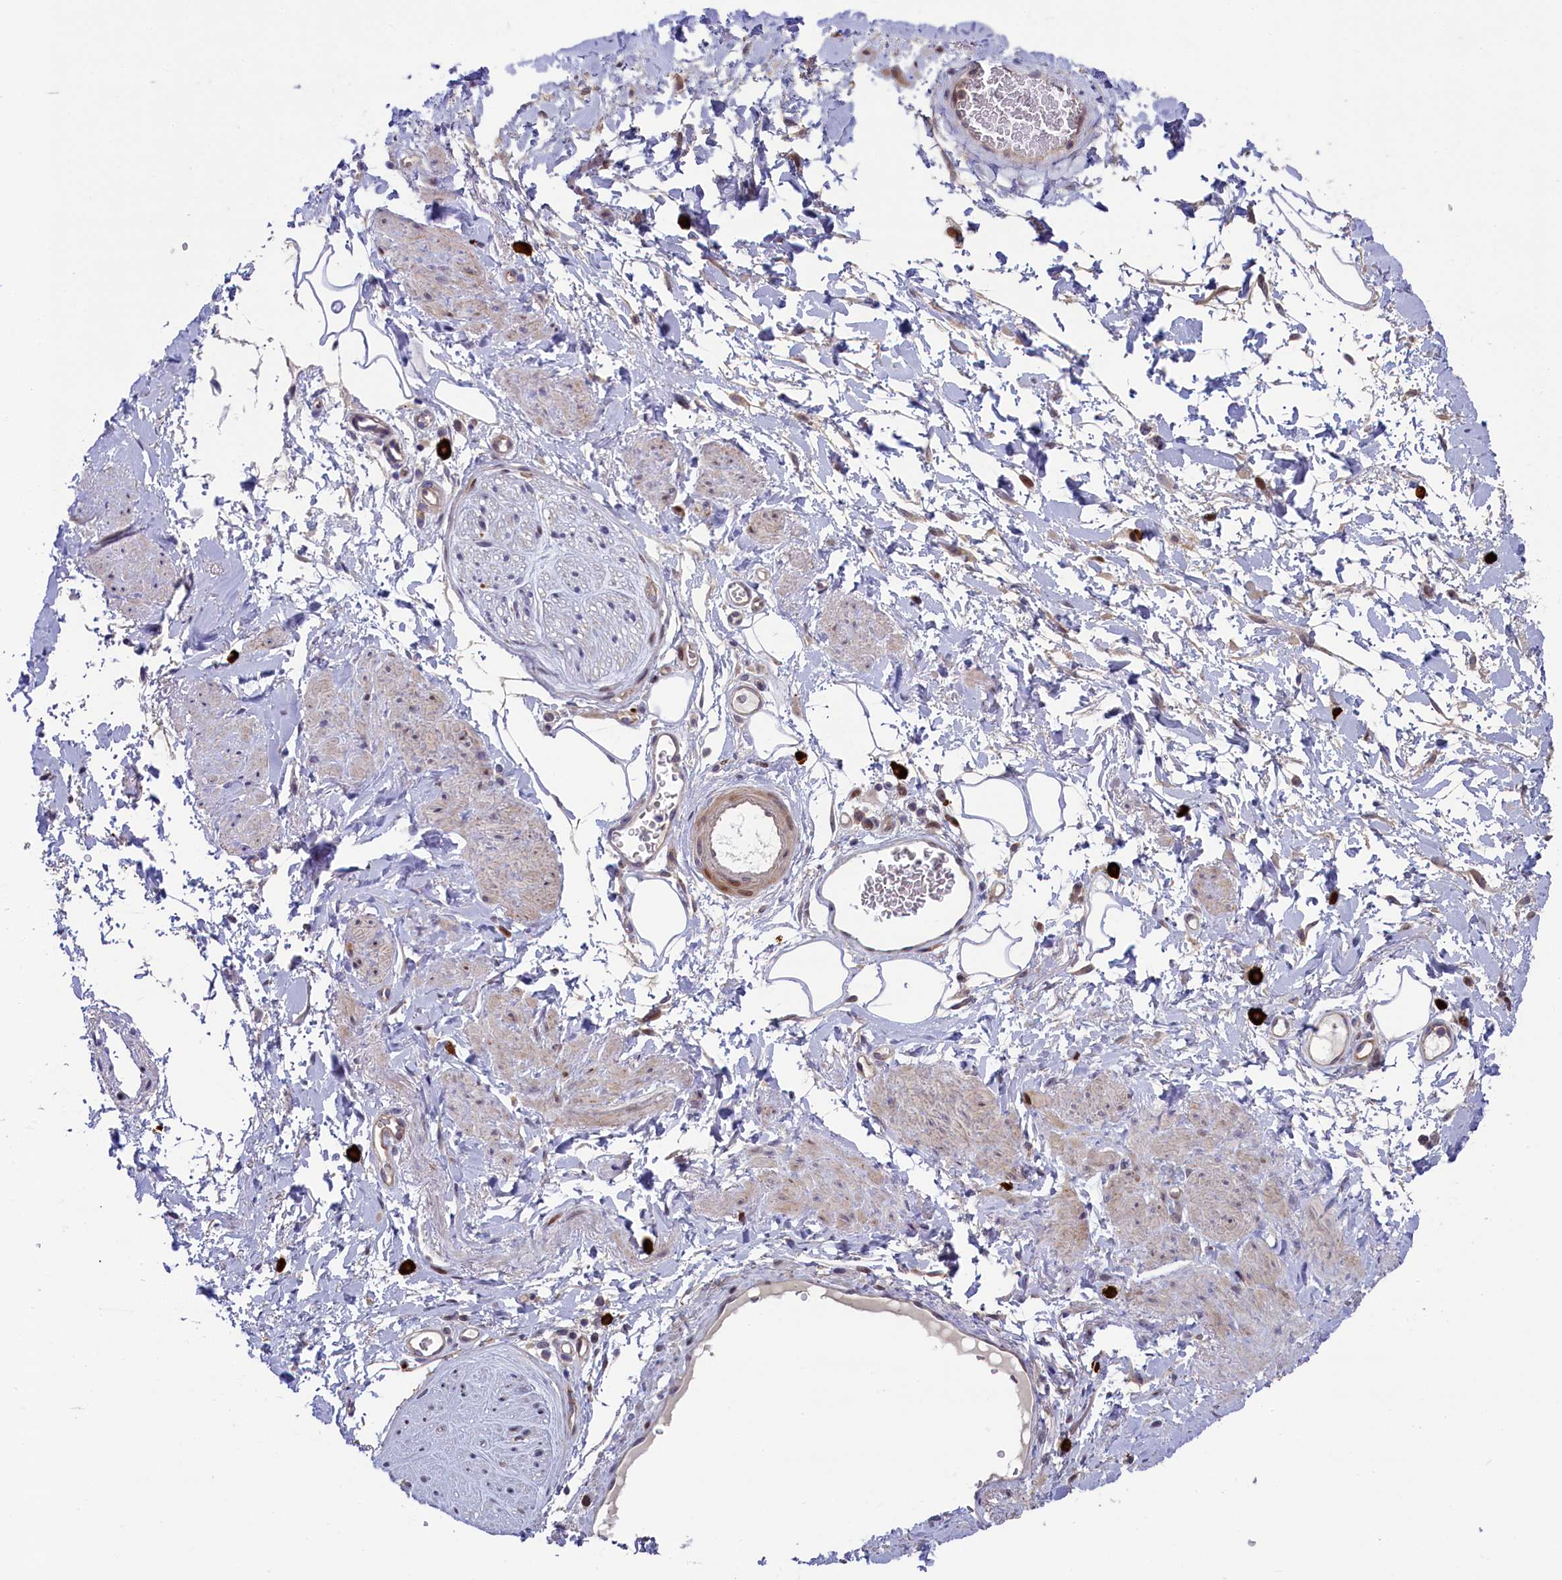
{"staining": {"intensity": "negative", "quantity": "none", "location": "none"}, "tissue": "adipose tissue", "cell_type": "Adipocytes", "image_type": "normal", "snomed": [{"axis": "morphology", "description": "Normal tissue, NOS"}, {"axis": "morphology", "description": "Adenocarcinoma, NOS"}, {"axis": "topography", "description": "Rectum"}, {"axis": "topography", "description": "Vagina"}, {"axis": "topography", "description": "Peripheral nerve tissue"}], "caption": "Benign adipose tissue was stained to show a protein in brown. There is no significant staining in adipocytes.", "gene": "CCL23", "patient": {"sex": "female", "age": 71}}